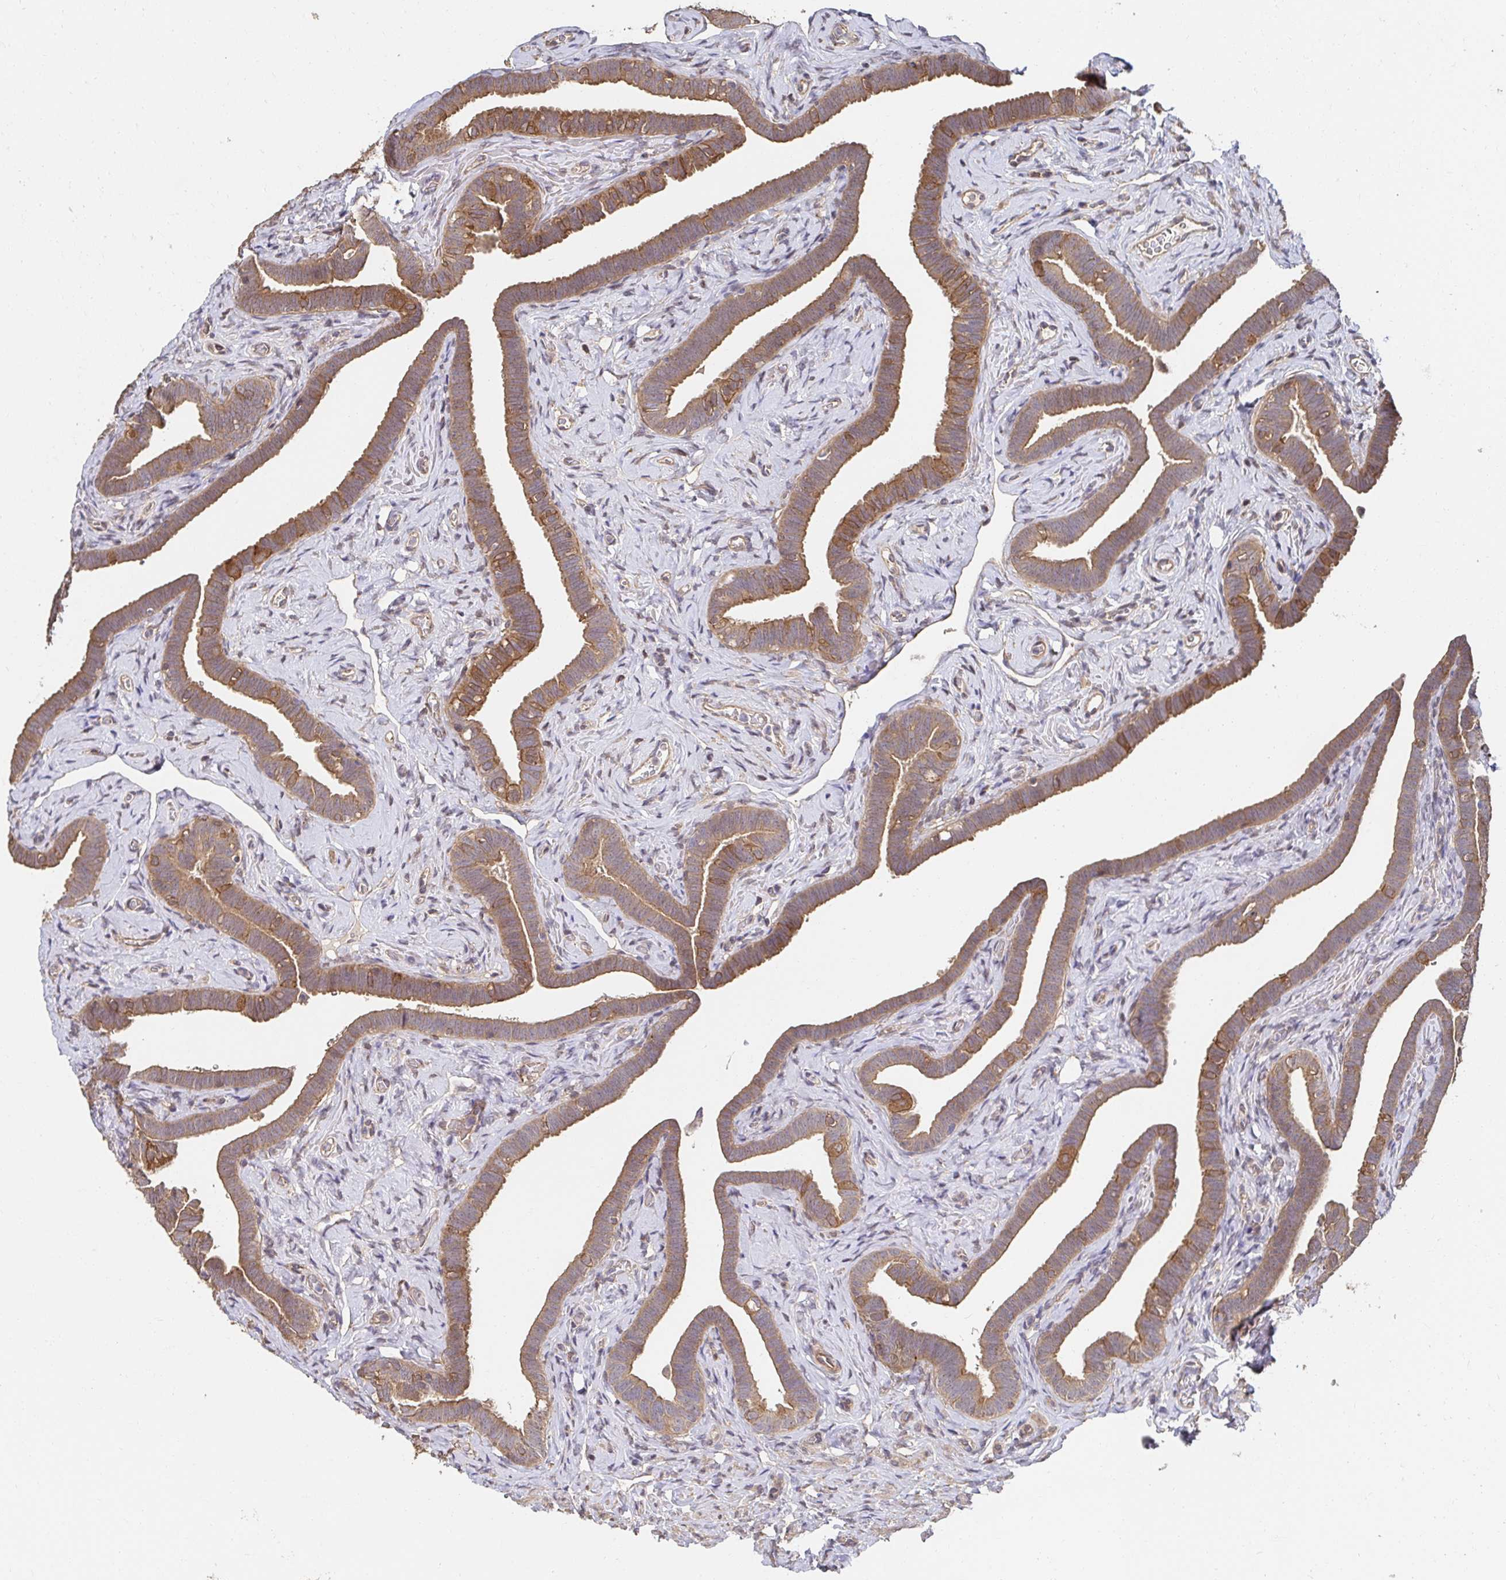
{"staining": {"intensity": "moderate", "quantity": ">75%", "location": "cytoplasmic/membranous,nuclear"}, "tissue": "fallopian tube", "cell_type": "Glandular cells", "image_type": "normal", "snomed": [{"axis": "morphology", "description": "Normal tissue, NOS"}, {"axis": "topography", "description": "Fallopian tube"}], "caption": "Immunohistochemistry micrograph of normal fallopian tube stained for a protein (brown), which demonstrates medium levels of moderate cytoplasmic/membranous,nuclear expression in approximately >75% of glandular cells.", "gene": "APBB1", "patient": {"sex": "female", "age": 69}}